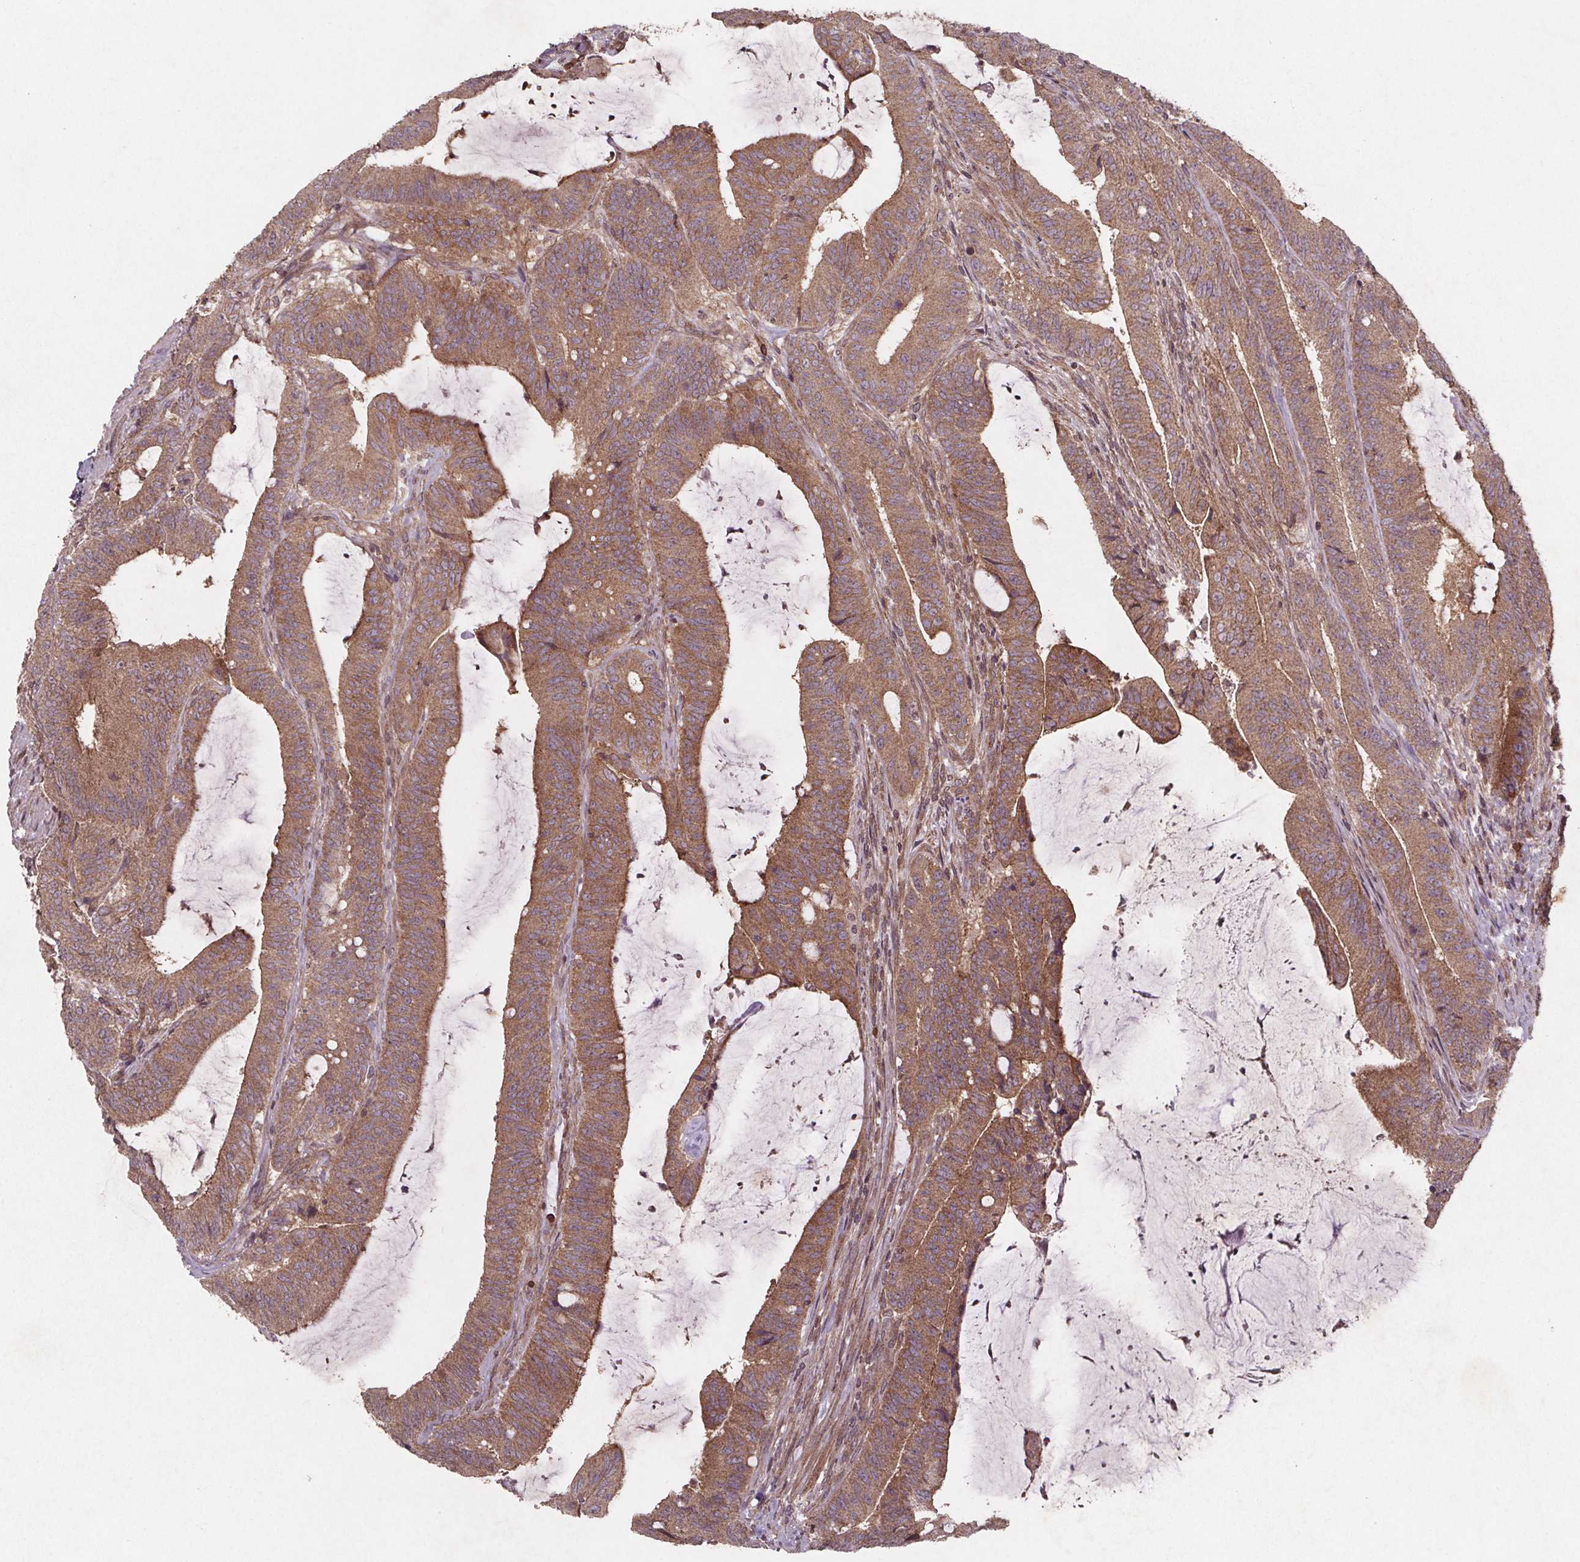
{"staining": {"intensity": "moderate", "quantity": ">75%", "location": "cytoplasmic/membranous"}, "tissue": "colorectal cancer", "cell_type": "Tumor cells", "image_type": "cancer", "snomed": [{"axis": "morphology", "description": "Adenocarcinoma, NOS"}, {"axis": "topography", "description": "Colon"}], "caption": "Adenocarcinoma (colorectal) stained with DAB IHC displays medium levels of moderate cytoplasmic/membranous staining in approximately >75% of tumor cells. The staining is performed using DAB brown chromogen to label protein expression. The nuclei are counter-stained blue using hematoxylin.", "gene": "STRN3", "patient": {"sex": "female", "age": 43}}